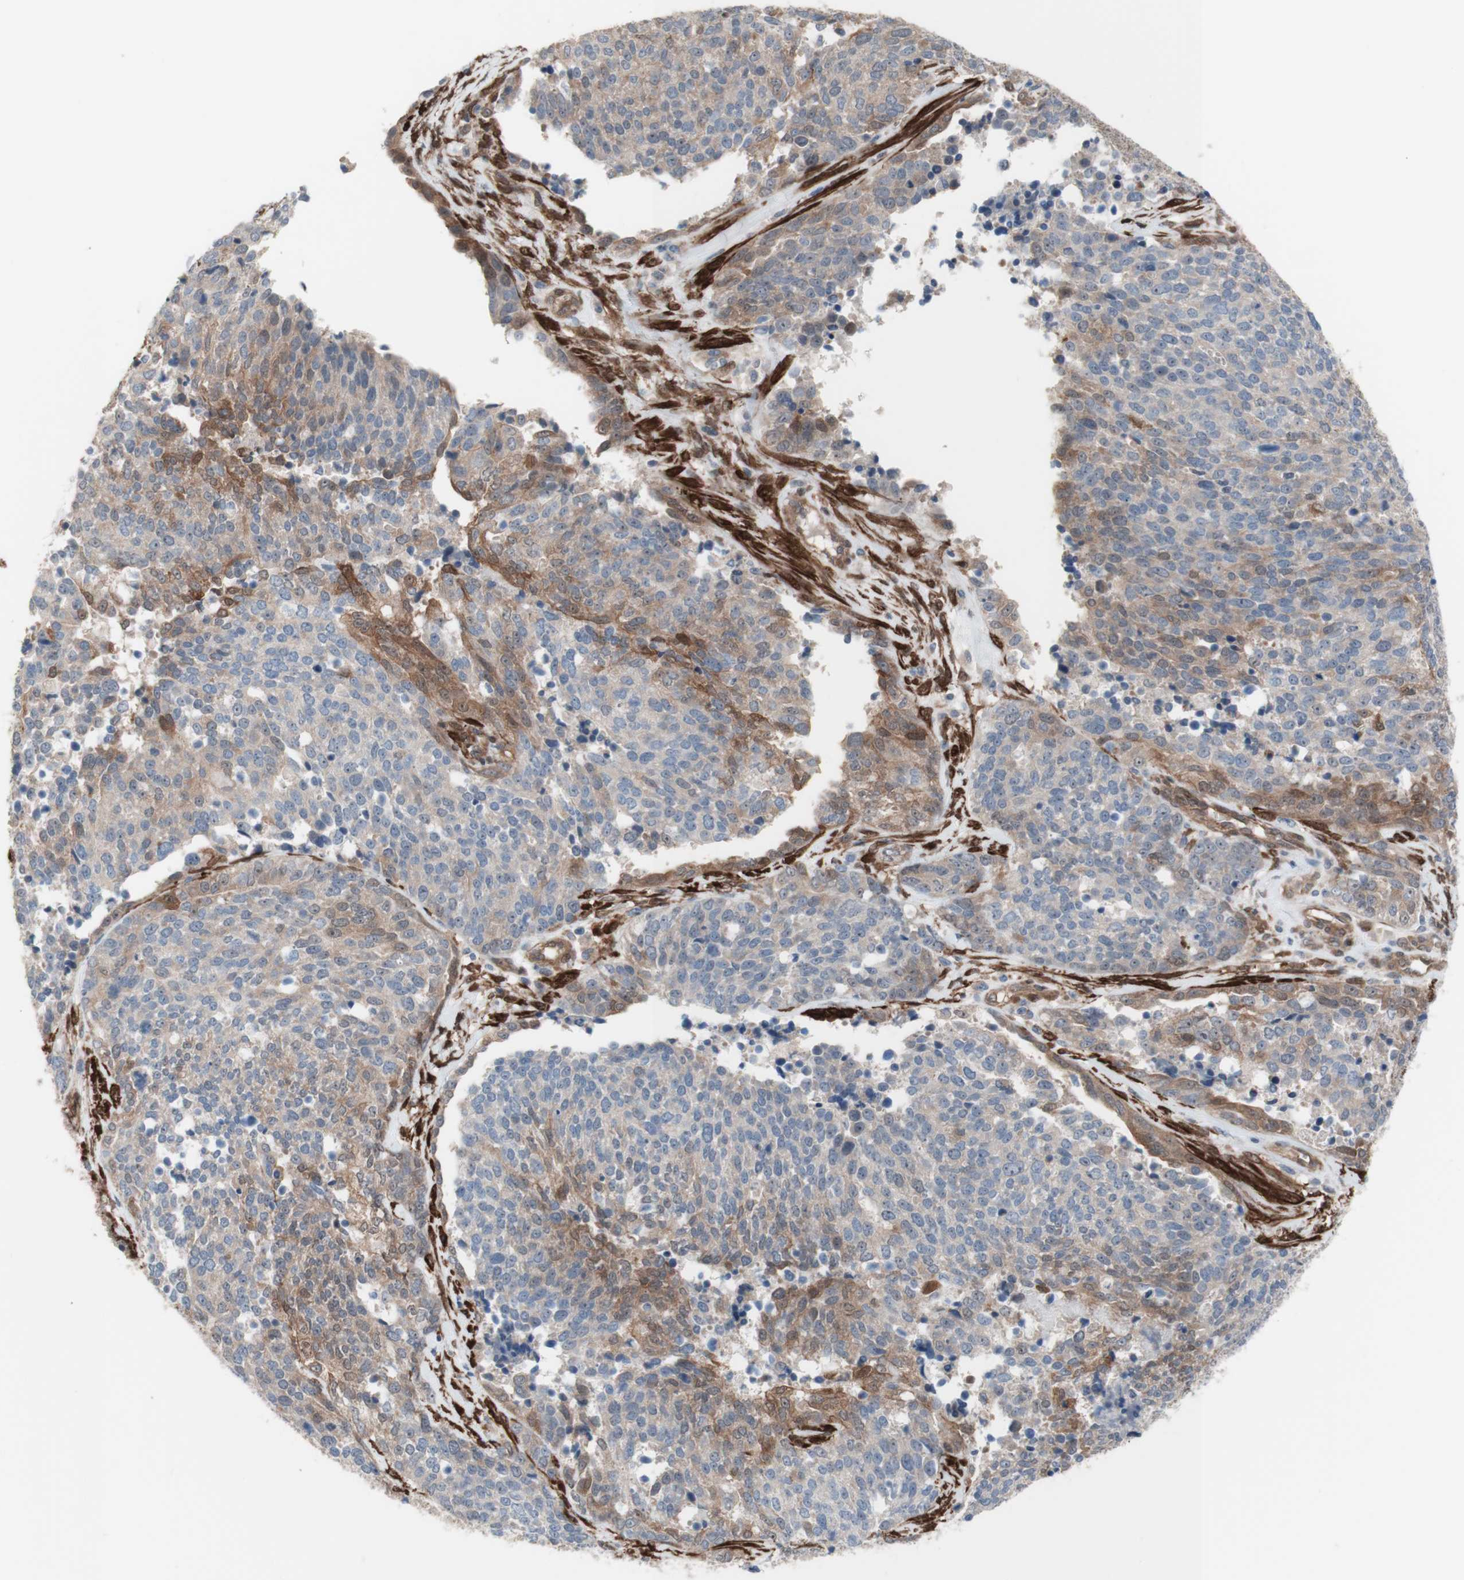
{"staining": {"intensity": "weak", "quantity": ">75%", "location": "cytoplasmic/membranous"}, "tissue": "ovarian cancer", "cell_type": "Tumor cells", "image_type": "cancer", "snomed": [{"axis": "morphology", "description": "Cystadenocarcinoma, serous, NOS"}, {"axis": "topography", "description": "Ovary"}], "caption": "Immunohistochemical staining of human ovarian serous cystadenocarcinoma reveals weak cytoplasmic/membranous protein expression in approximately >75% of tumor cells. Nuclei are stained in blue.", "gene": "CNN3", "patient": {"sex": "female", "age": 44}}